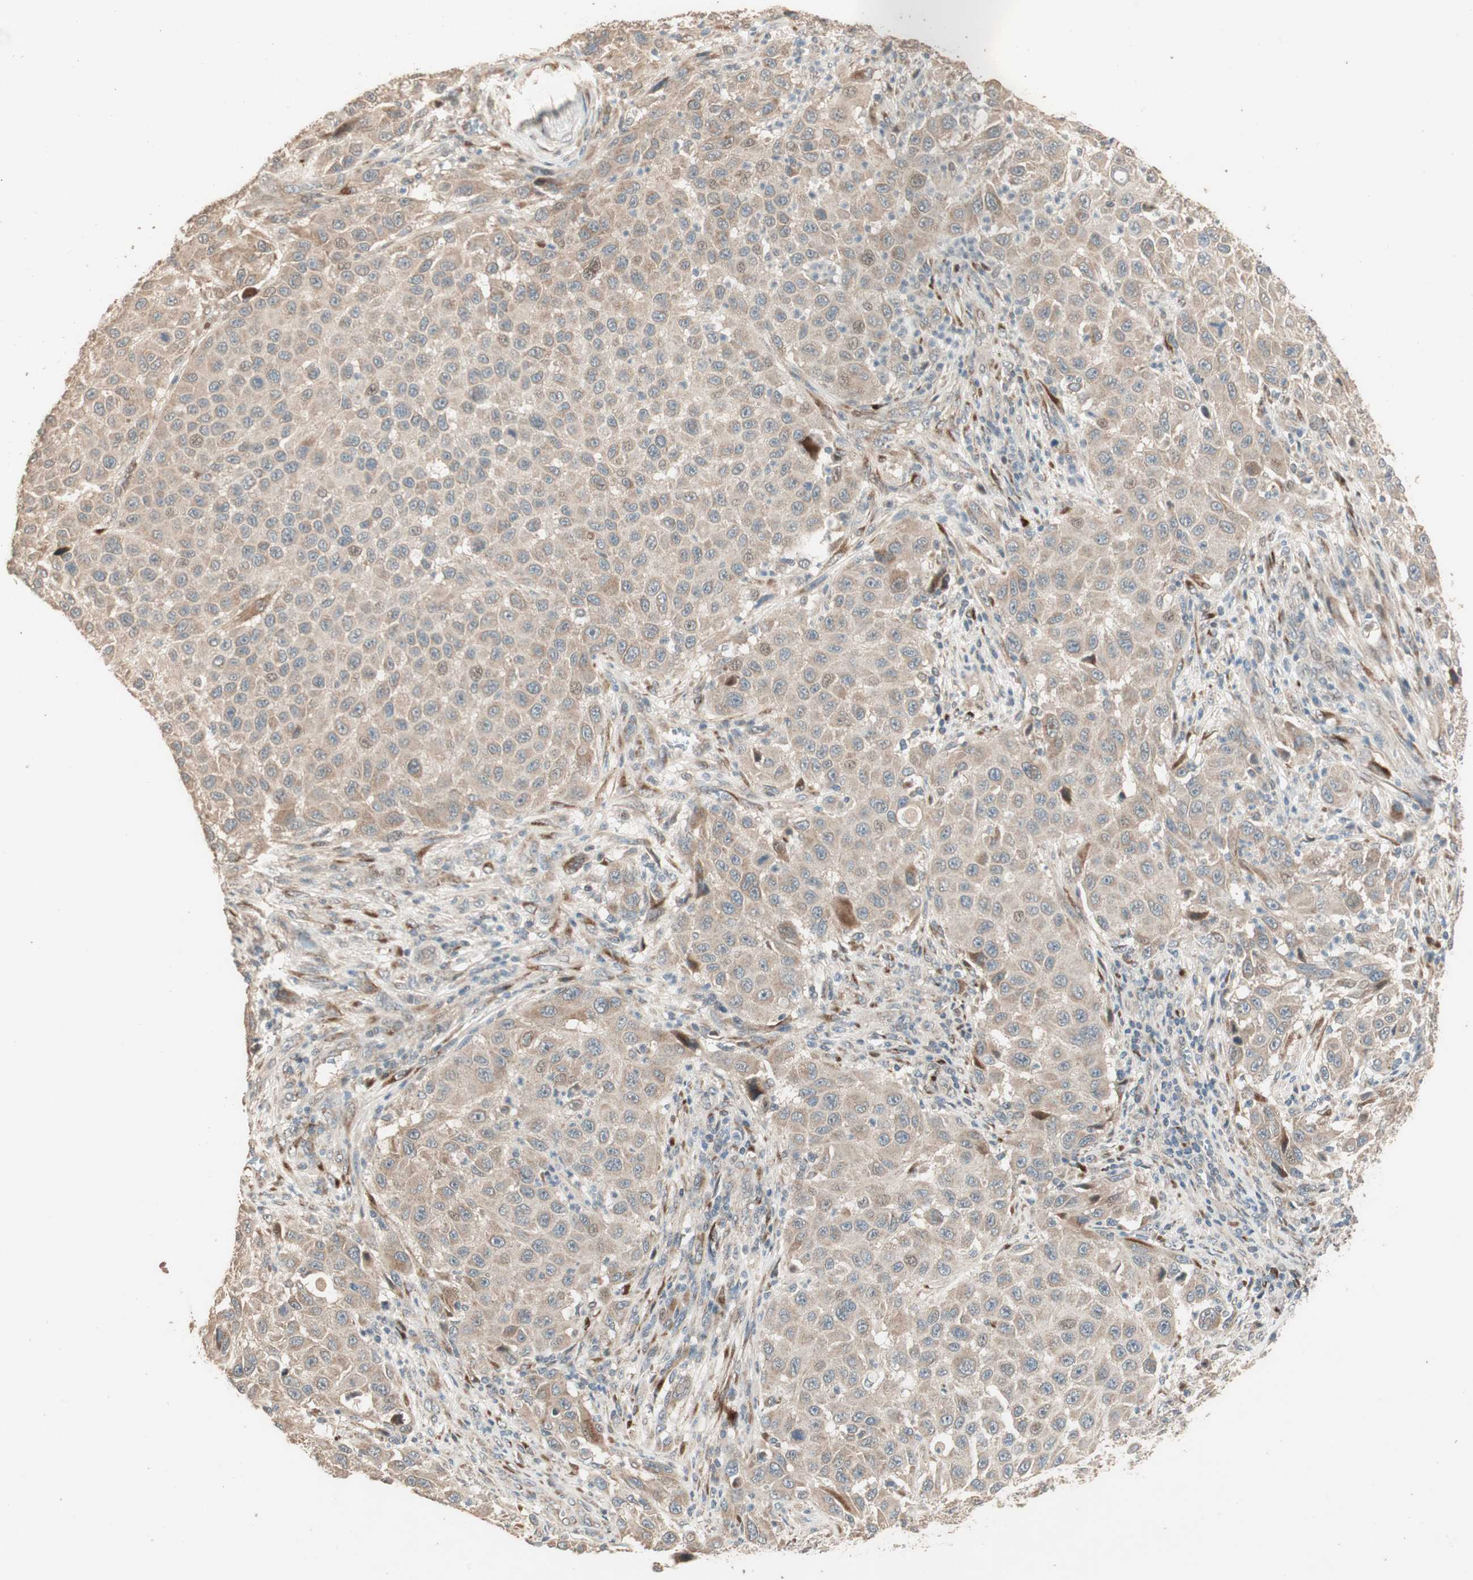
{"staining": {"intensity": "moderate", "quantity": ">75%", "location": "cytoplasmic/membranous"}, "tissue": "melanoma", "cell_type": "Tumor cells", "image_type": "cancer", "snomed": [{"axis": "morphology", "description": "Malignant melanoma, Metastatic site"}, {"axis": "topography", "description": "Lymph node"}], "caption": "Immunohistochemistry staining of melanoma, which demonstrates medium levels of moderate cytoplasmic/membranous positivity in approximately >75% of tumor cells indicating moderate cytoplasmic/membranous protein staining. The staining was performed using DAB (brown) for protein detection and nuclei were counterstained in hematoxylin (blue).", "gene": "RARRES1", "patient": {"sex": "male", "age": 61}}